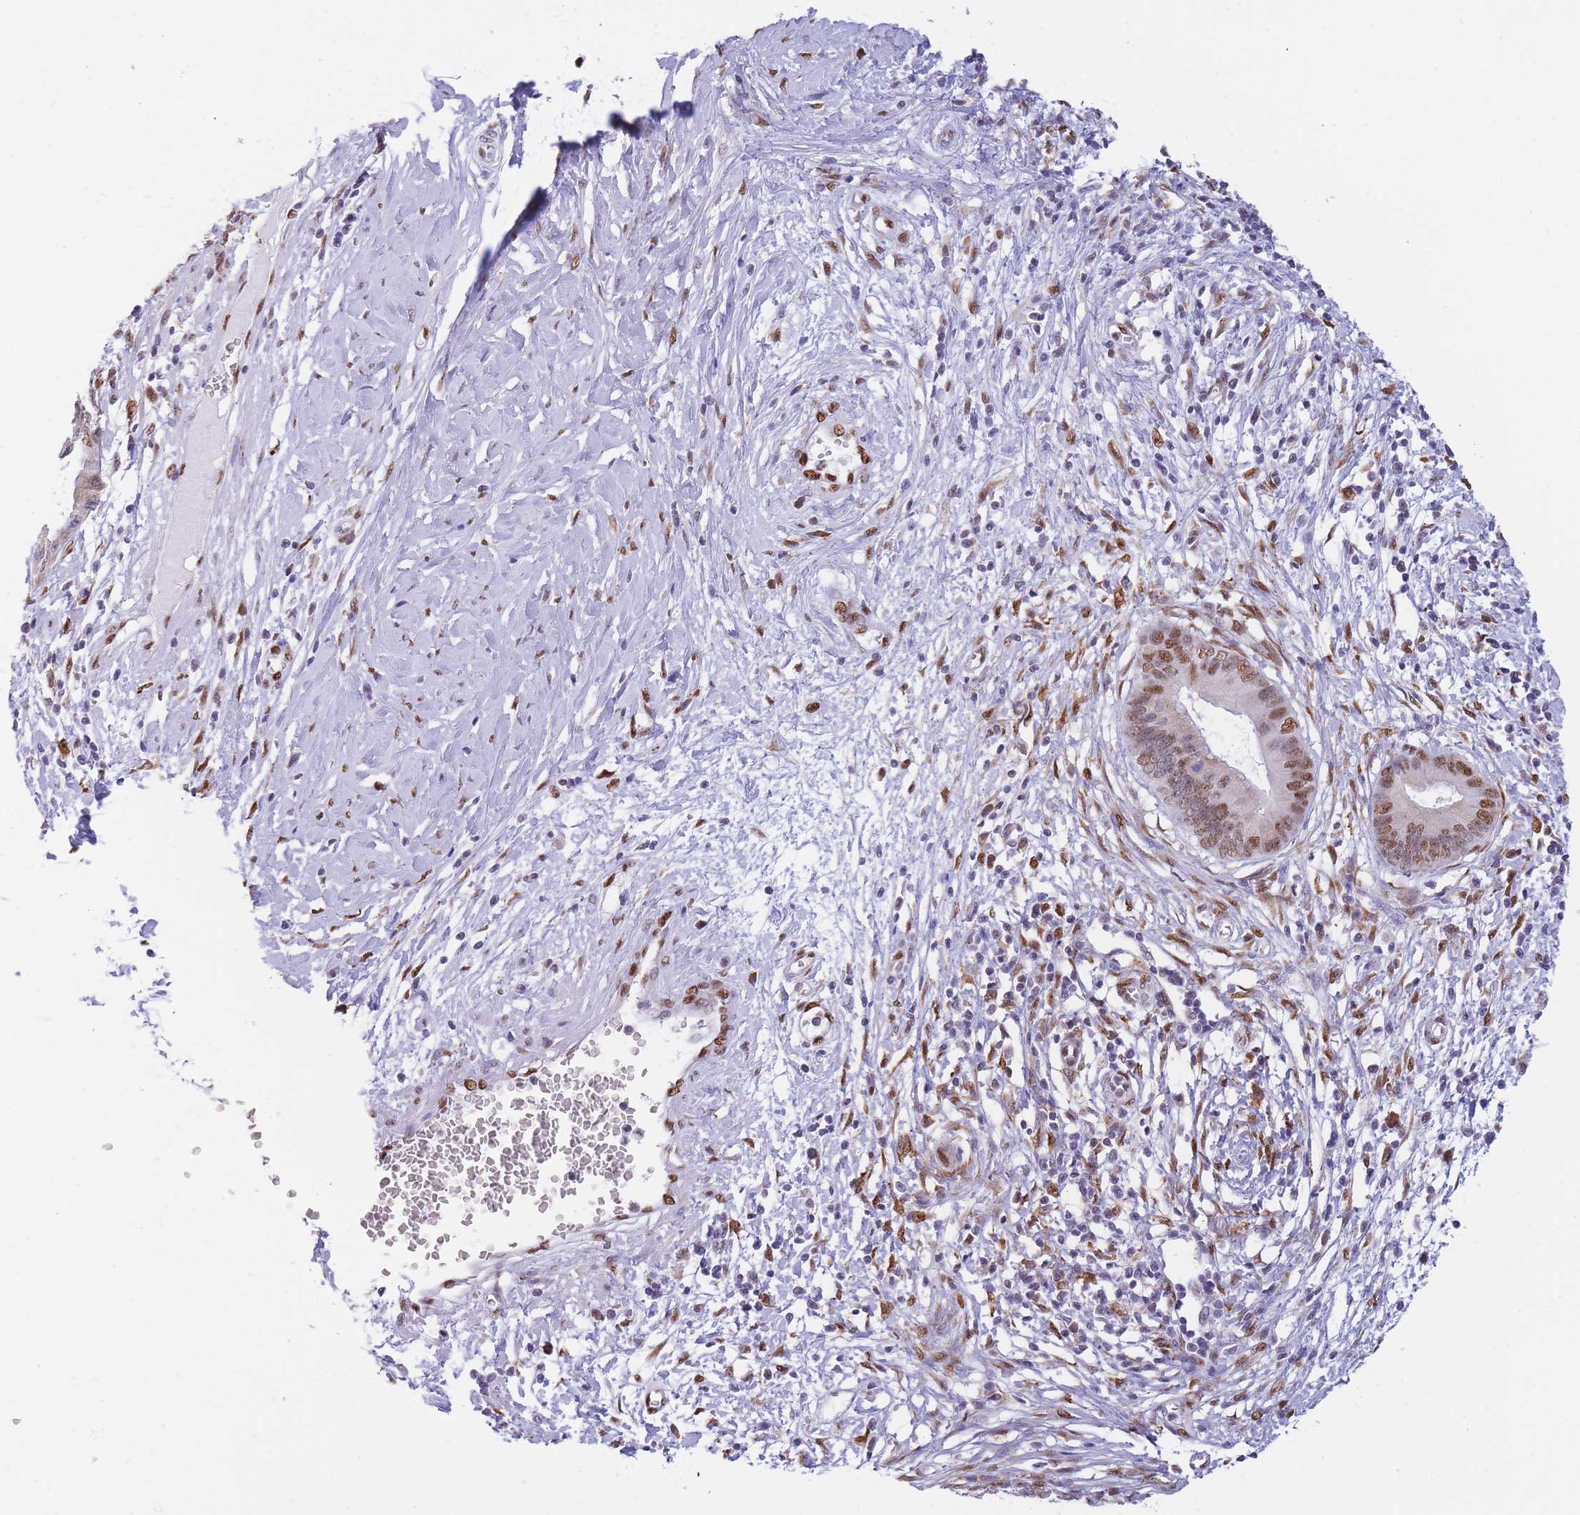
{"staining": {"intensity": "moderate", "quantity": ">75%", "location": "nuclear"}, "tissue": "cervical cancer", "cell_type": "Tumor cells", "image_type": "cancer", "snomed": [{"axis": "morphology", "description": "Adenocarcinoma, NOS"}, {"axis": "topography", "description": "Cervix"}], "caption": "Cervical cancer (adenocarcinoma) stained for a protein shows moderate nuclear positivity in tumor cells.", "gene": "FAM153A", "patient": {"sex": "female", "age": 44}}